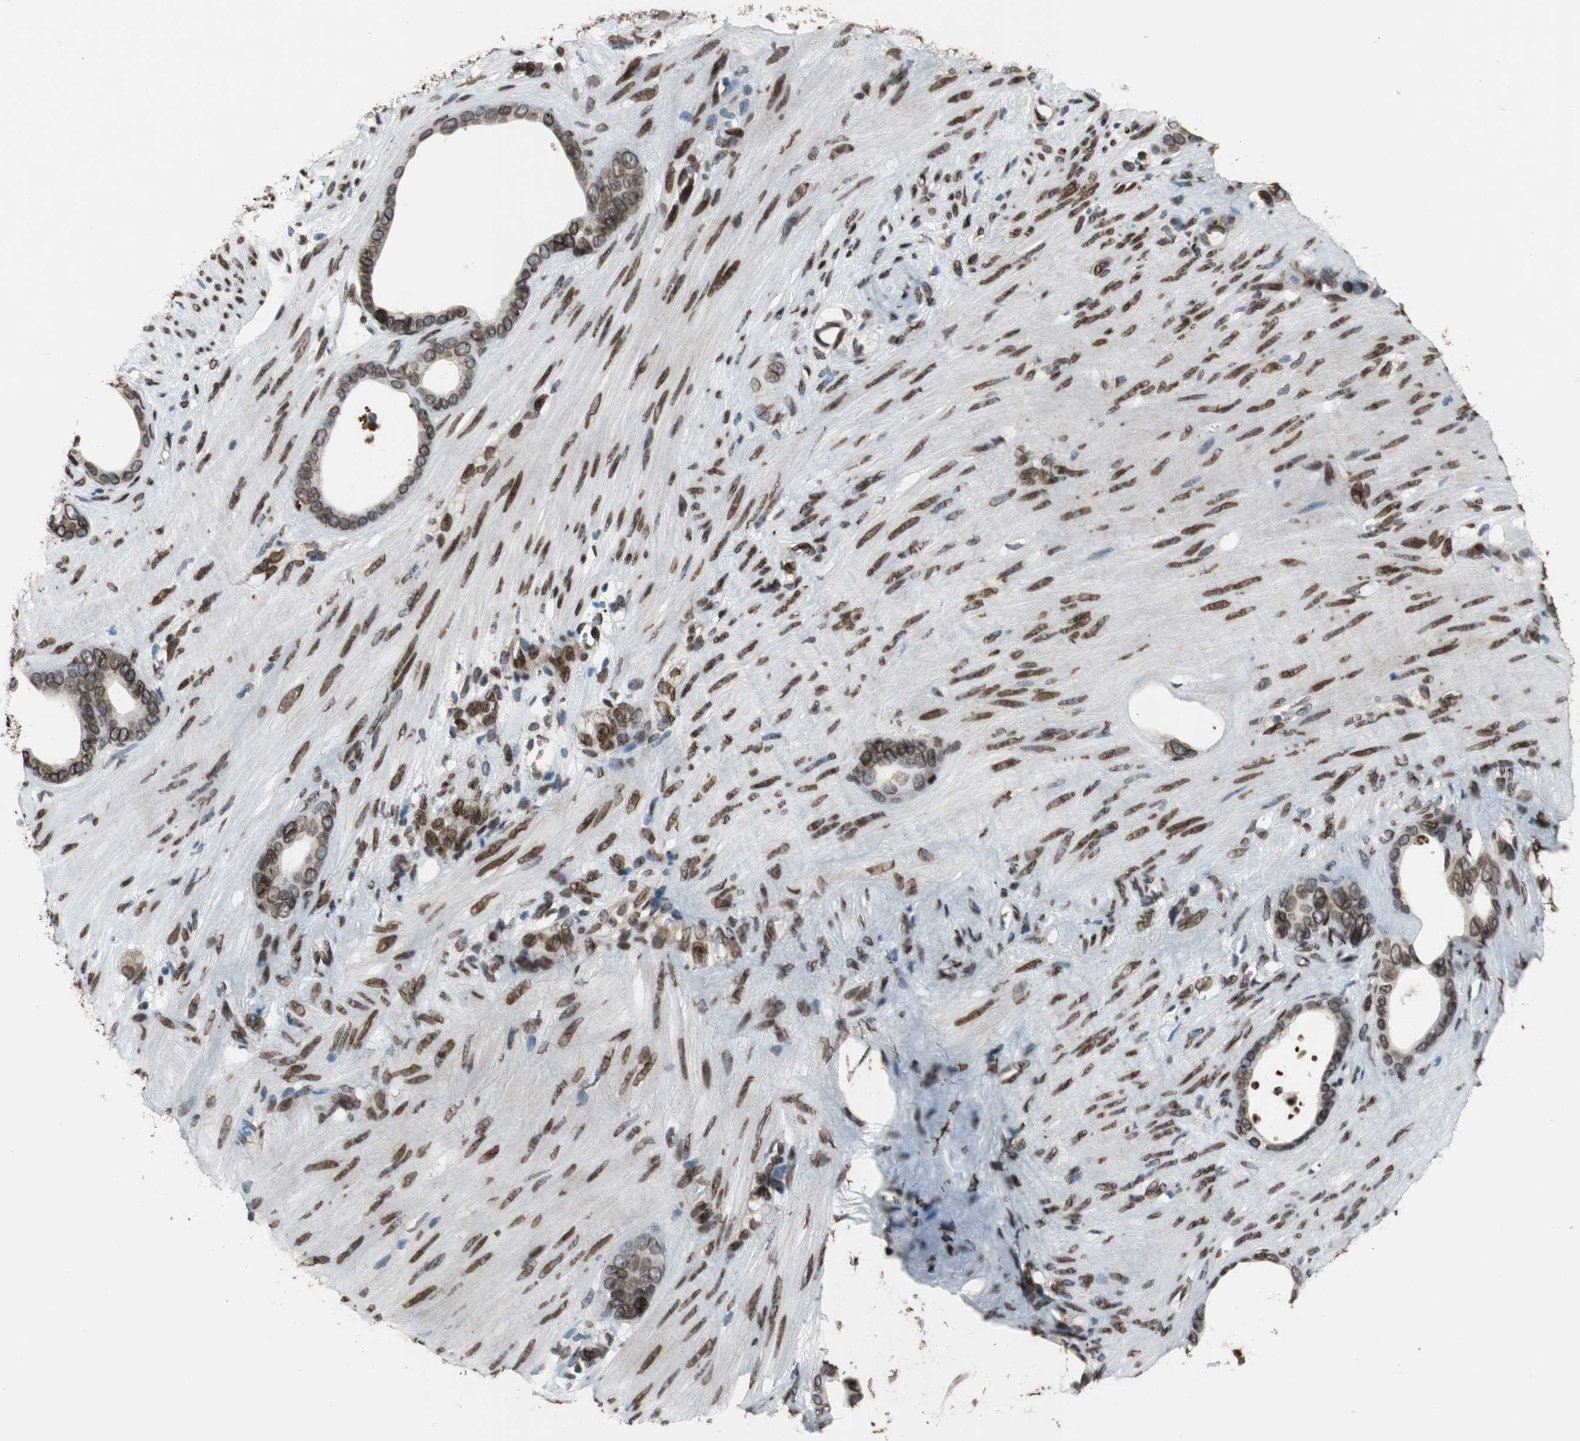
{"staining": {"intensity": "strong", "quantity": ">75%", "location": "cytoplasmic/membranous,nuclear"}, "tissue": "stomach cancer", "cell_type": "Tumor cells", "image_type": "cancer", "snomed": [{"axis": "morphology", "description": "Adenocarcinoma, NOS"}, {"axis": "topography", "description": "Stomach"}], "caption": "Immunohistochemical staining of stomach adenocarcinoma shows strong cytoplasmic/membranous and nuclear protein staining in about >75% of tumor cells. Nuclei are stained in blue.", "gene": "LMNA", "patient": {"sex": "female", "age": 75}}